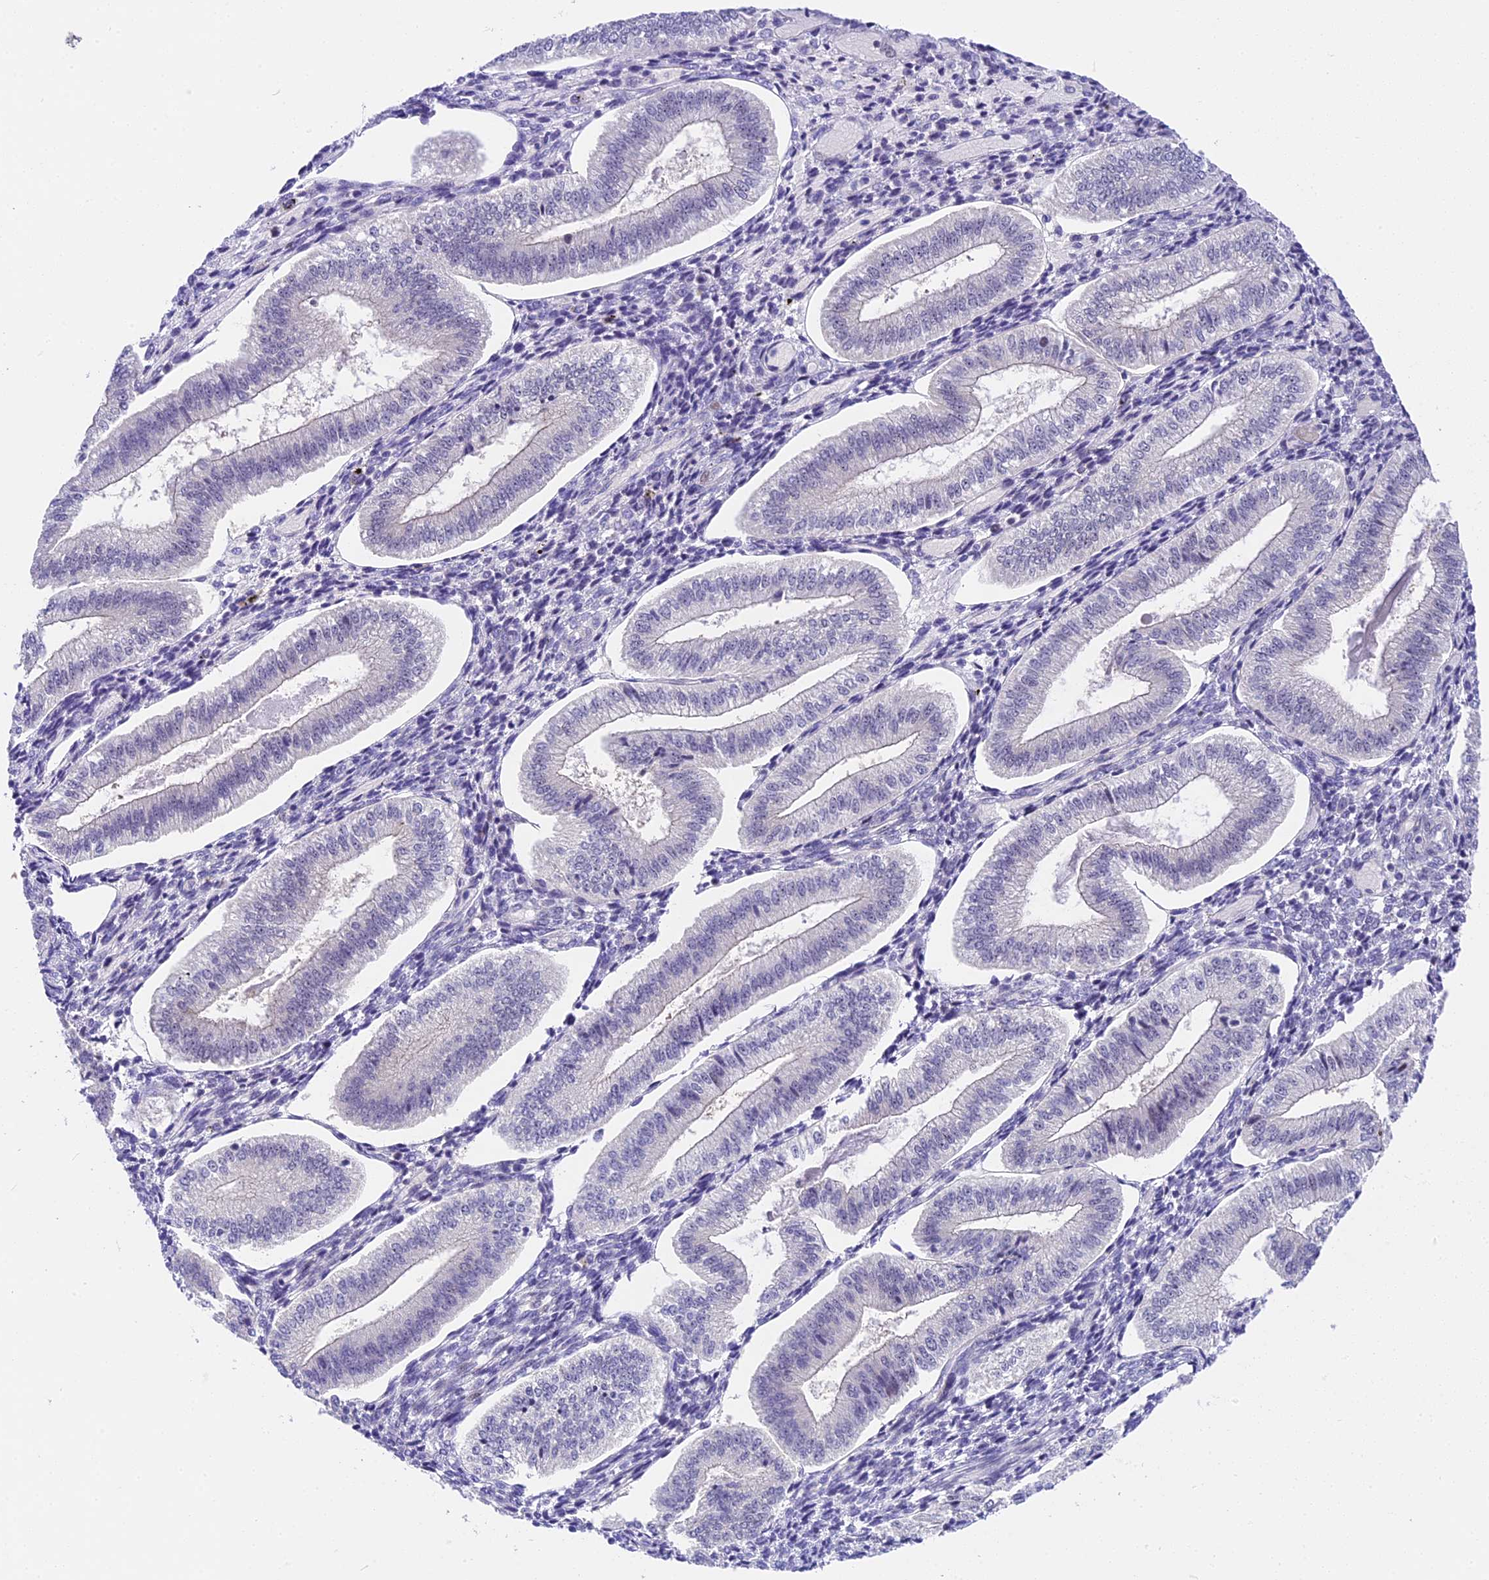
{"staining": {"intensity": "negative", "quantity": "none", "location": "none"}, "tissue": "endometrium", "cell_type": "Cells in endometrial stroma", "image_type": "normal", "snomed": [{"axis": "morphology", "description": "Normal tissue, NOS"}, {"axis": "topography", "description": "Endometrium"}], "caption": "The IHC histopathology image has no significant positivity in cells in endometrial stroma of endometrium.", "gene": "MIDN", "patient": {"sex": "female", "age": 34}}